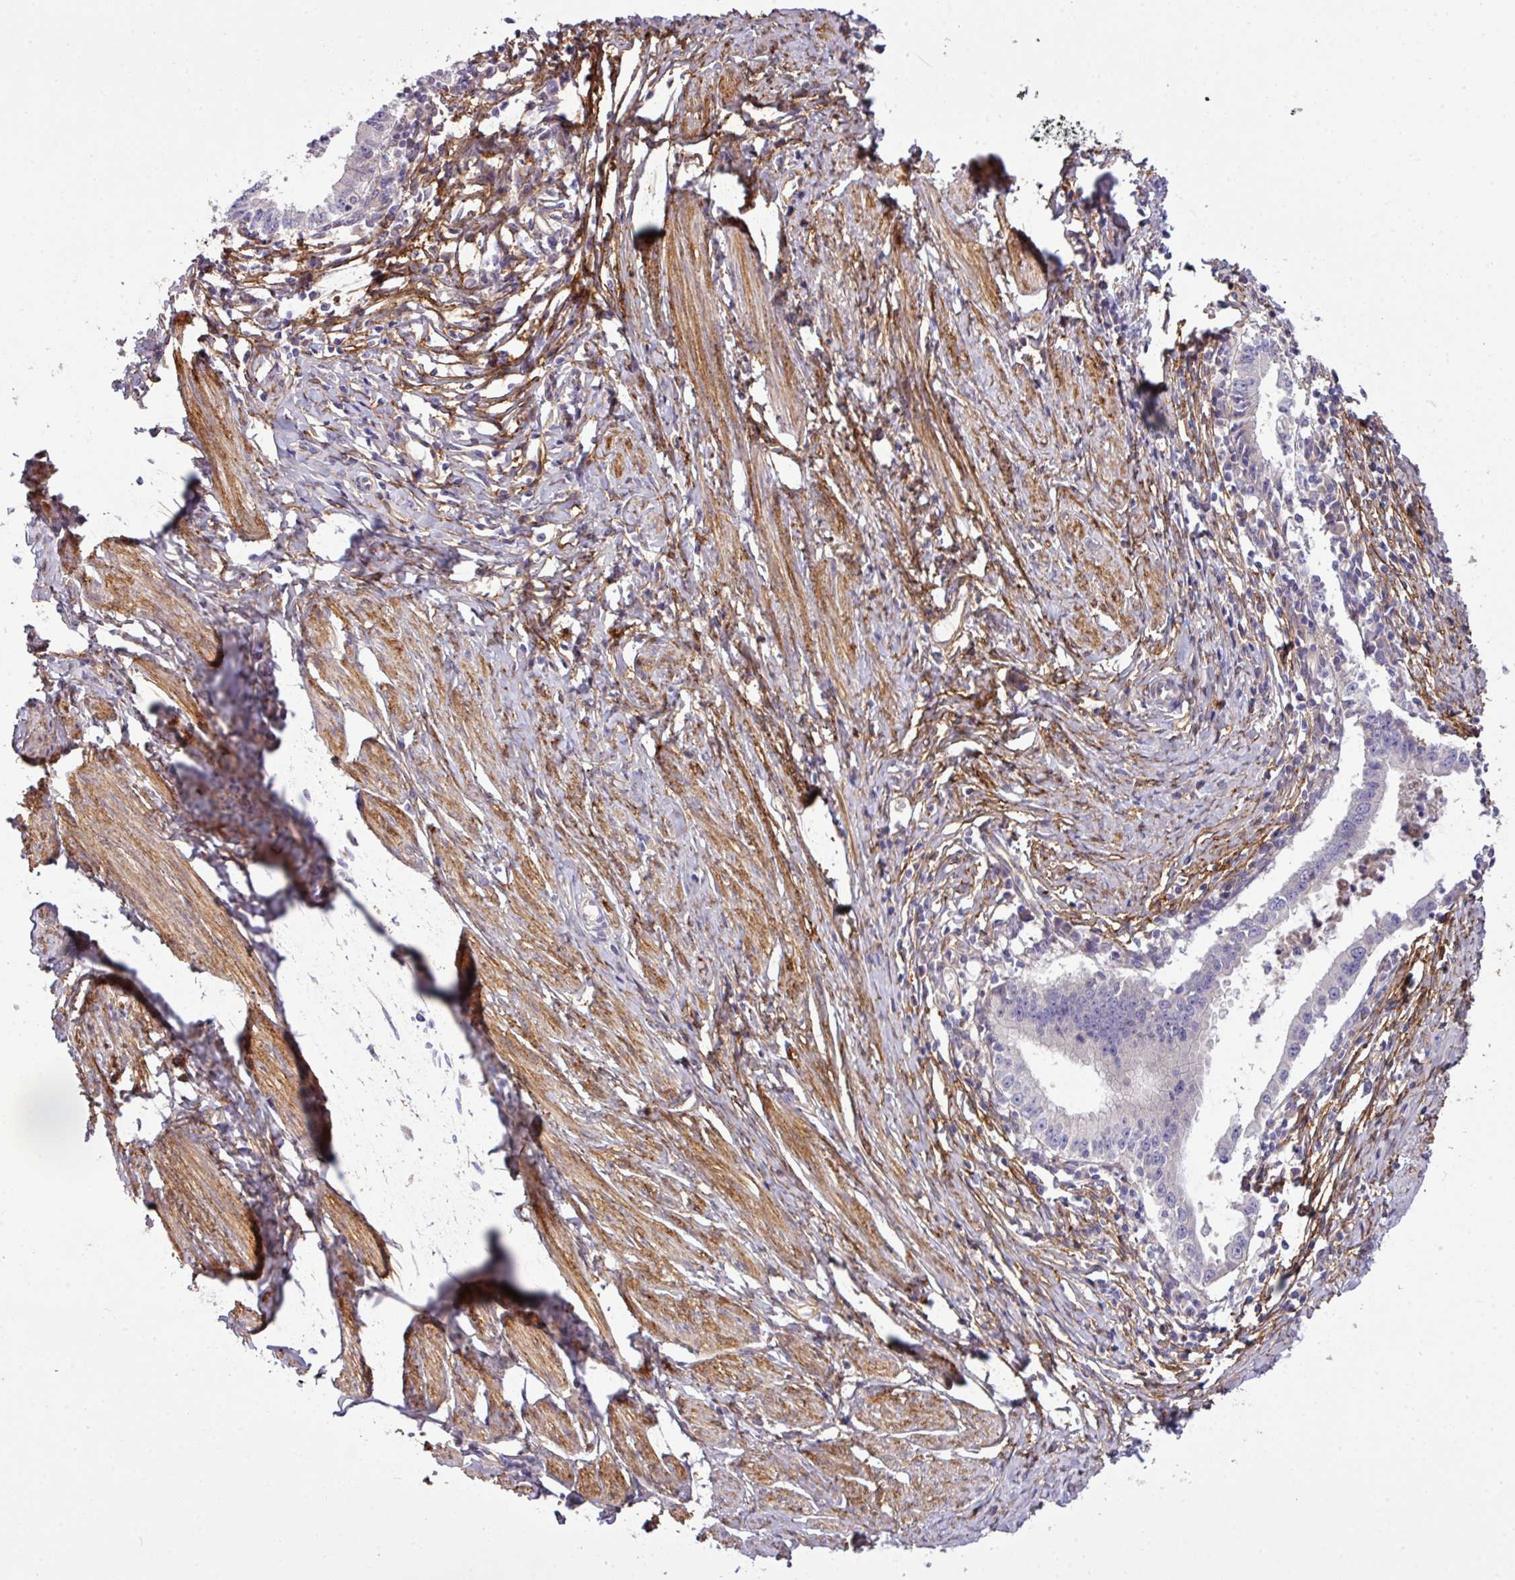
{"staining": {"intensity": "negative", "quantity": "none", "location": "none"}, "tissue": "cervical cancer", "cell_type": "Tumor cells", "image_type": "cancer", "snomed": [{"axis": "morphology", "description": "Adenocarcinoma, NOS"}, {"axis": "topography", "description": "Cervix"}], "caption": "Immunohistochemistry (IHC) of adenocarcinoma (cervical) shows no staining in tumor cells. Nuclei are stained in blue.", "gene": "PARD6A", "patient": {"sex": "female", "age": 36}}